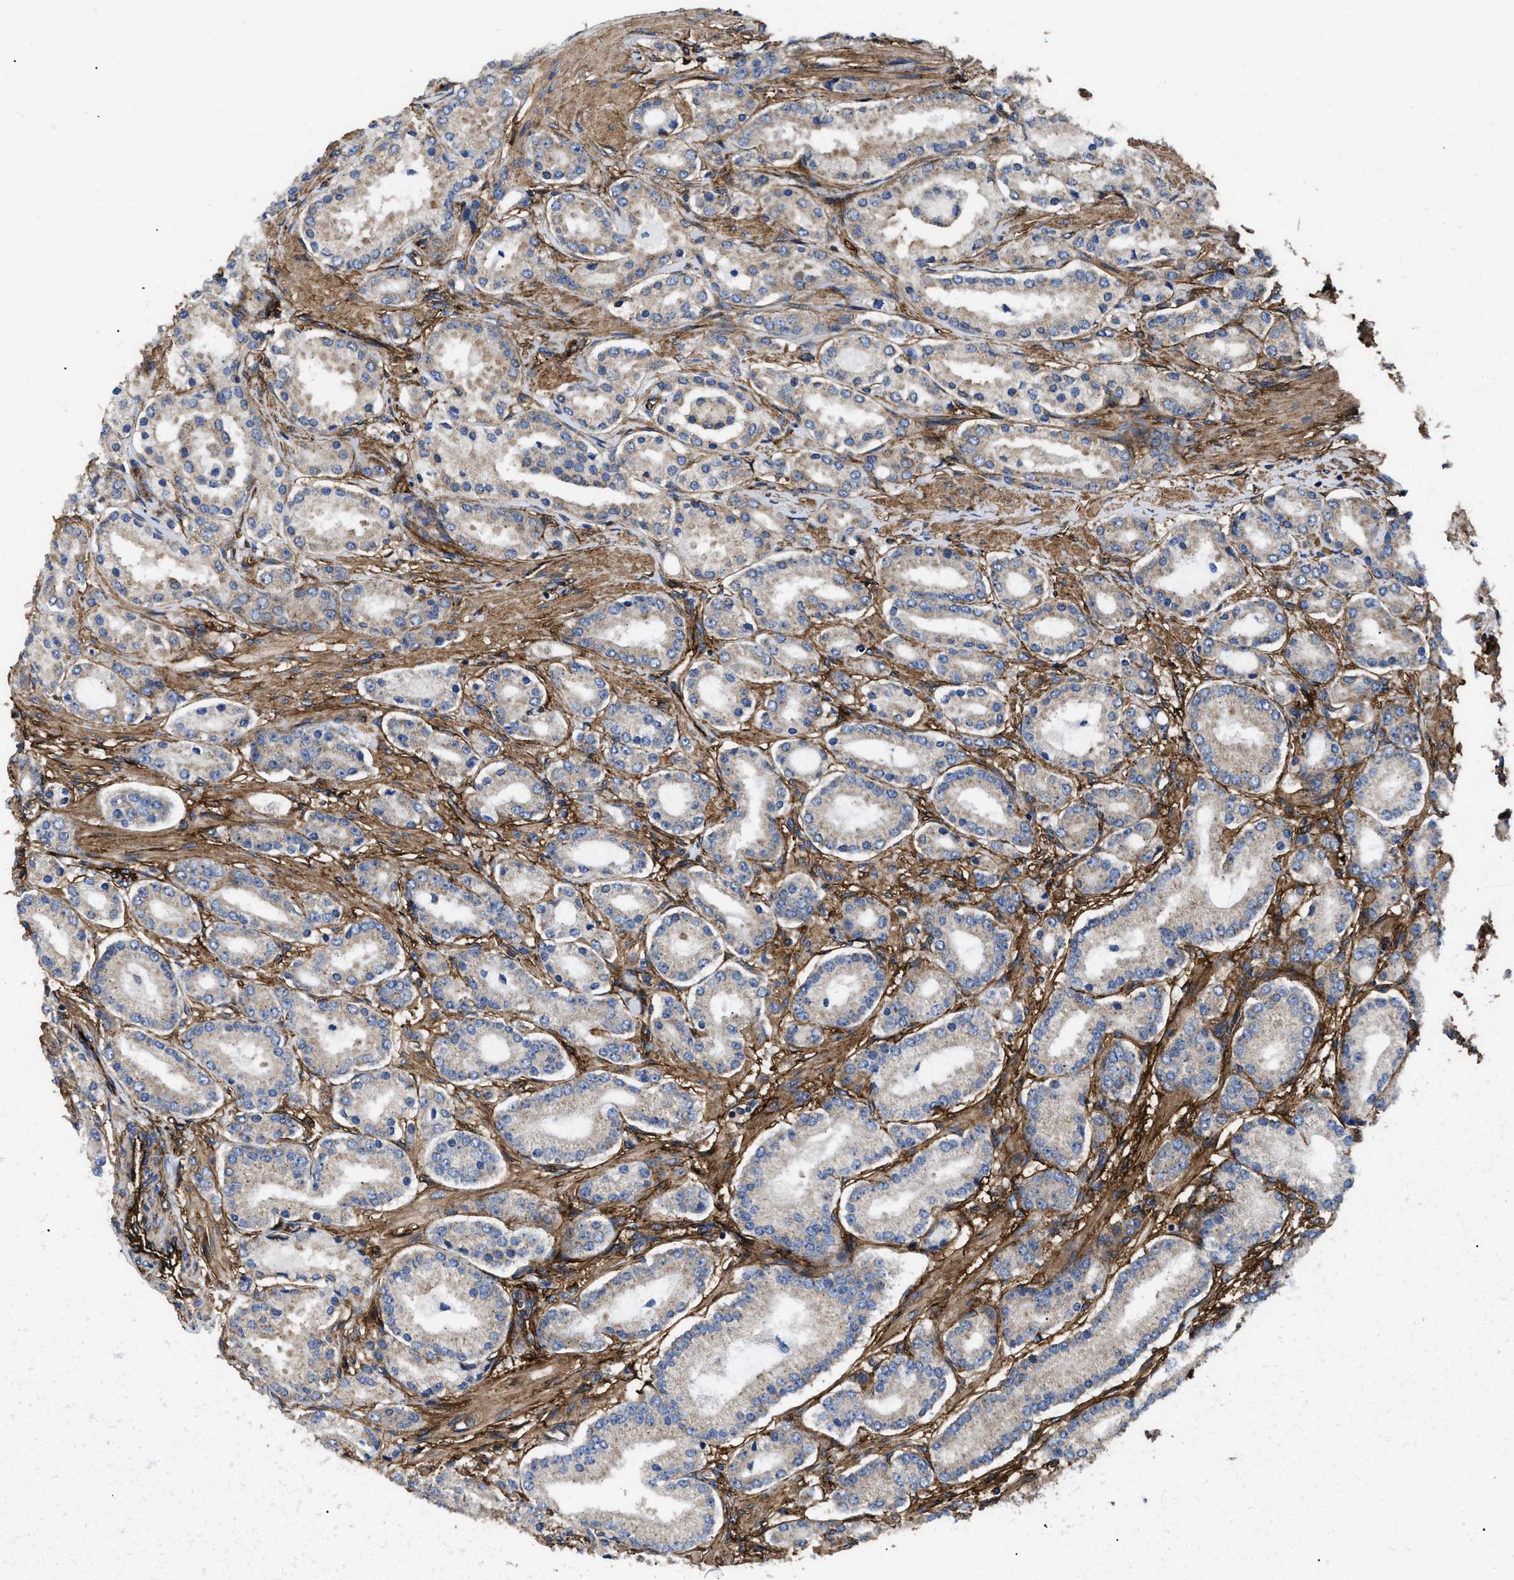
{"staining": {"intensity": "negative", "quantity": "none", "location": "none"}, "tissue": "prostate cancer", "cell_type": "Tumor cells", "image_type": "cancer", "snomed": [{"axis": "morphology", "description": "Adenocarcinoma, Low grade"}, {"axis": "topography", "description": "Prostate"}], "caption": "Protein analysis of prostate low-grade adenocarcinoma exhibits no significant expression in tumor cells. The staining was performed using DAB to visualize the protein expression in brown, while the nuclei were stained in blue with hematoxylin (Magnification: 20x).", "gene": "NT5E", "patient": {"sex": "male", "age": 63}}